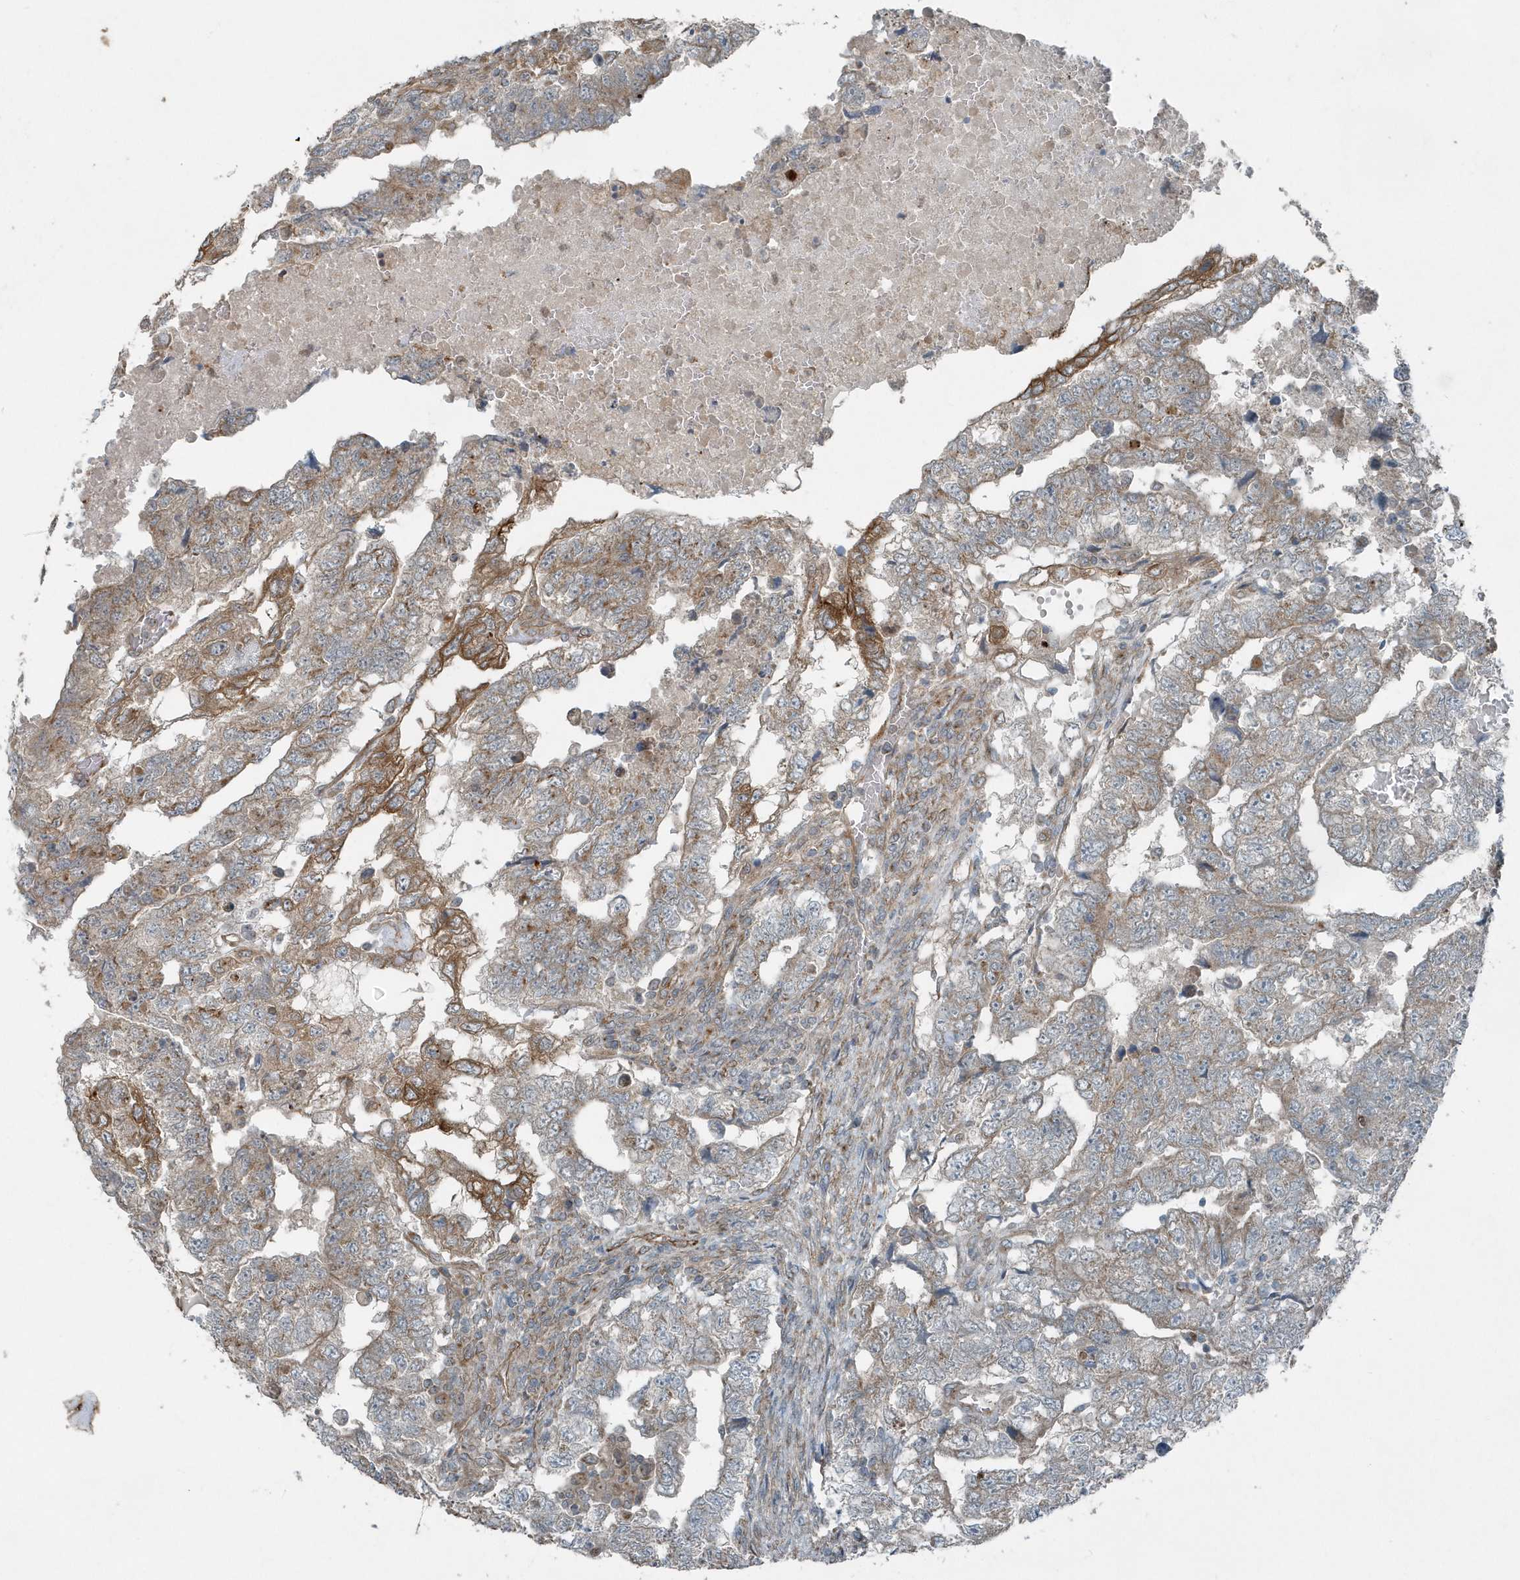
{"staining": {"intensity": "weak", "quantity": "25%-75%", "location": "cytoplasmic/membranous"}, "tissue": "testis cancer", "cell_type": "Tumor cells", "image_type": "cancer", "snomed": [{"axis": "morphology", "description": "Carcinoma, Embryonal, NOS"}, {"axis": "topography", "description": "Testis"}], "caption": "Human testis embryonal carcinoma stained for a protein (brown) shows weak cytoplasmic/membranous positive positivity in approximately 25%-75% of tumor cells.", "gene": "GCC2", "patient": {"sex": "male", "age": 36}}